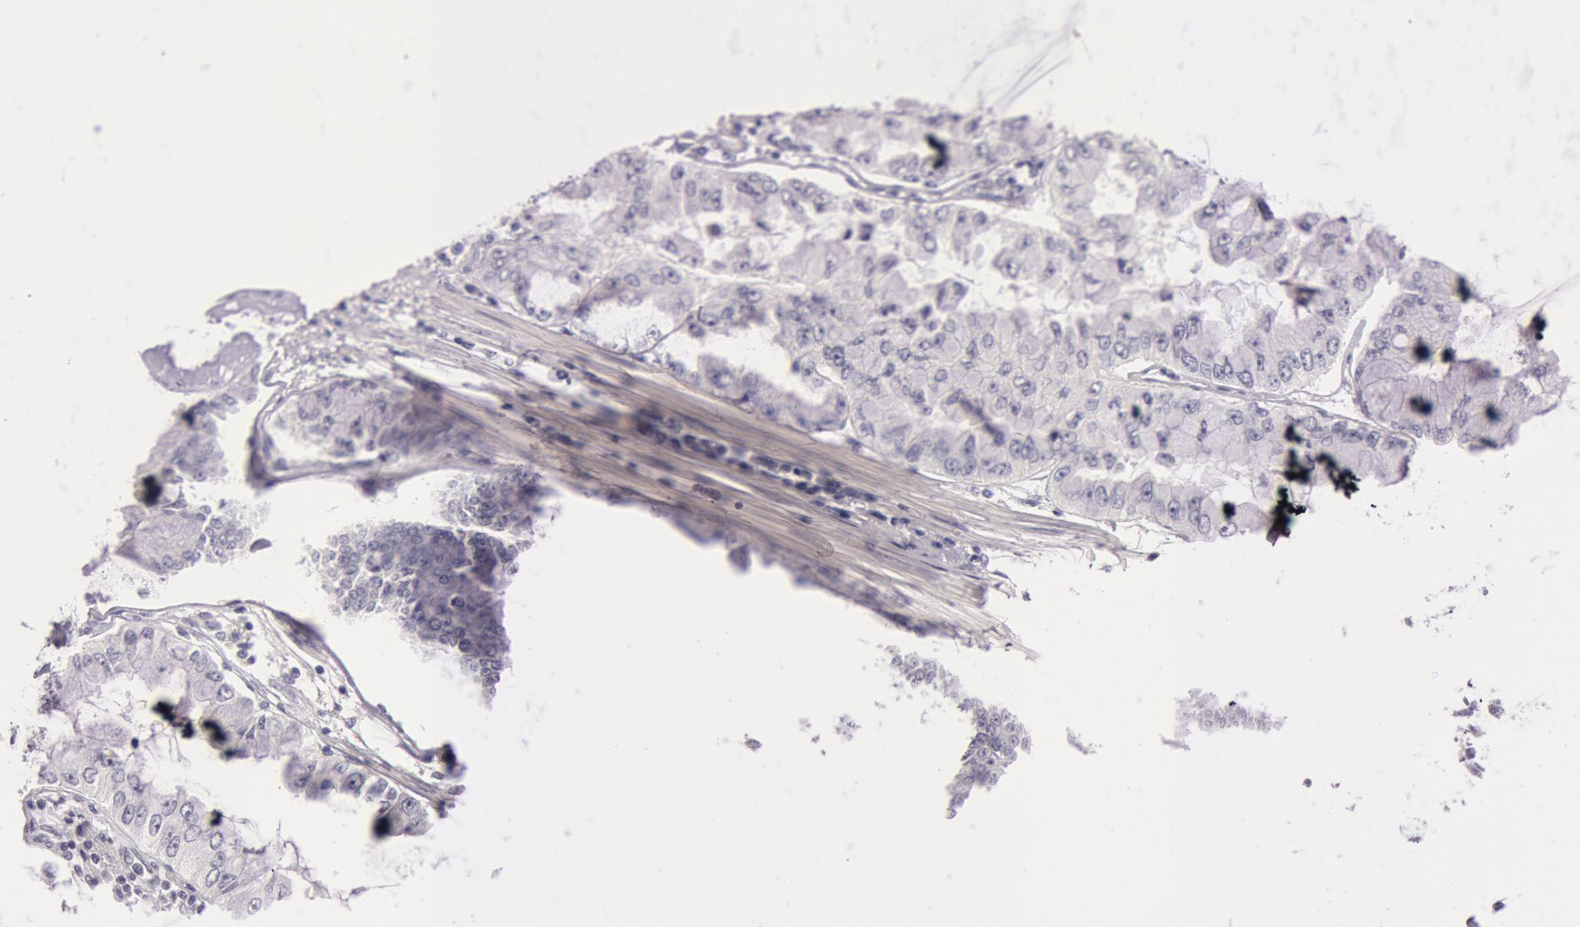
{"staining": {"intensity": "negative", "quantity": "none", "location": "none"}, "tissue": "liver cancer", "cell_type": "Tumor cells", "image_type": "cancer", "snomed": [{"axis": "morphology", "description": "Cholangiocarcinoma"}, {"axis": "topography", "description": "Liver"}], "caption": "Tumor cells show no significant protein positivity in cholangiocarcinoma (liver).", "gene": "RBMY1F", "patient": {"sex": "female", "age": 79}}